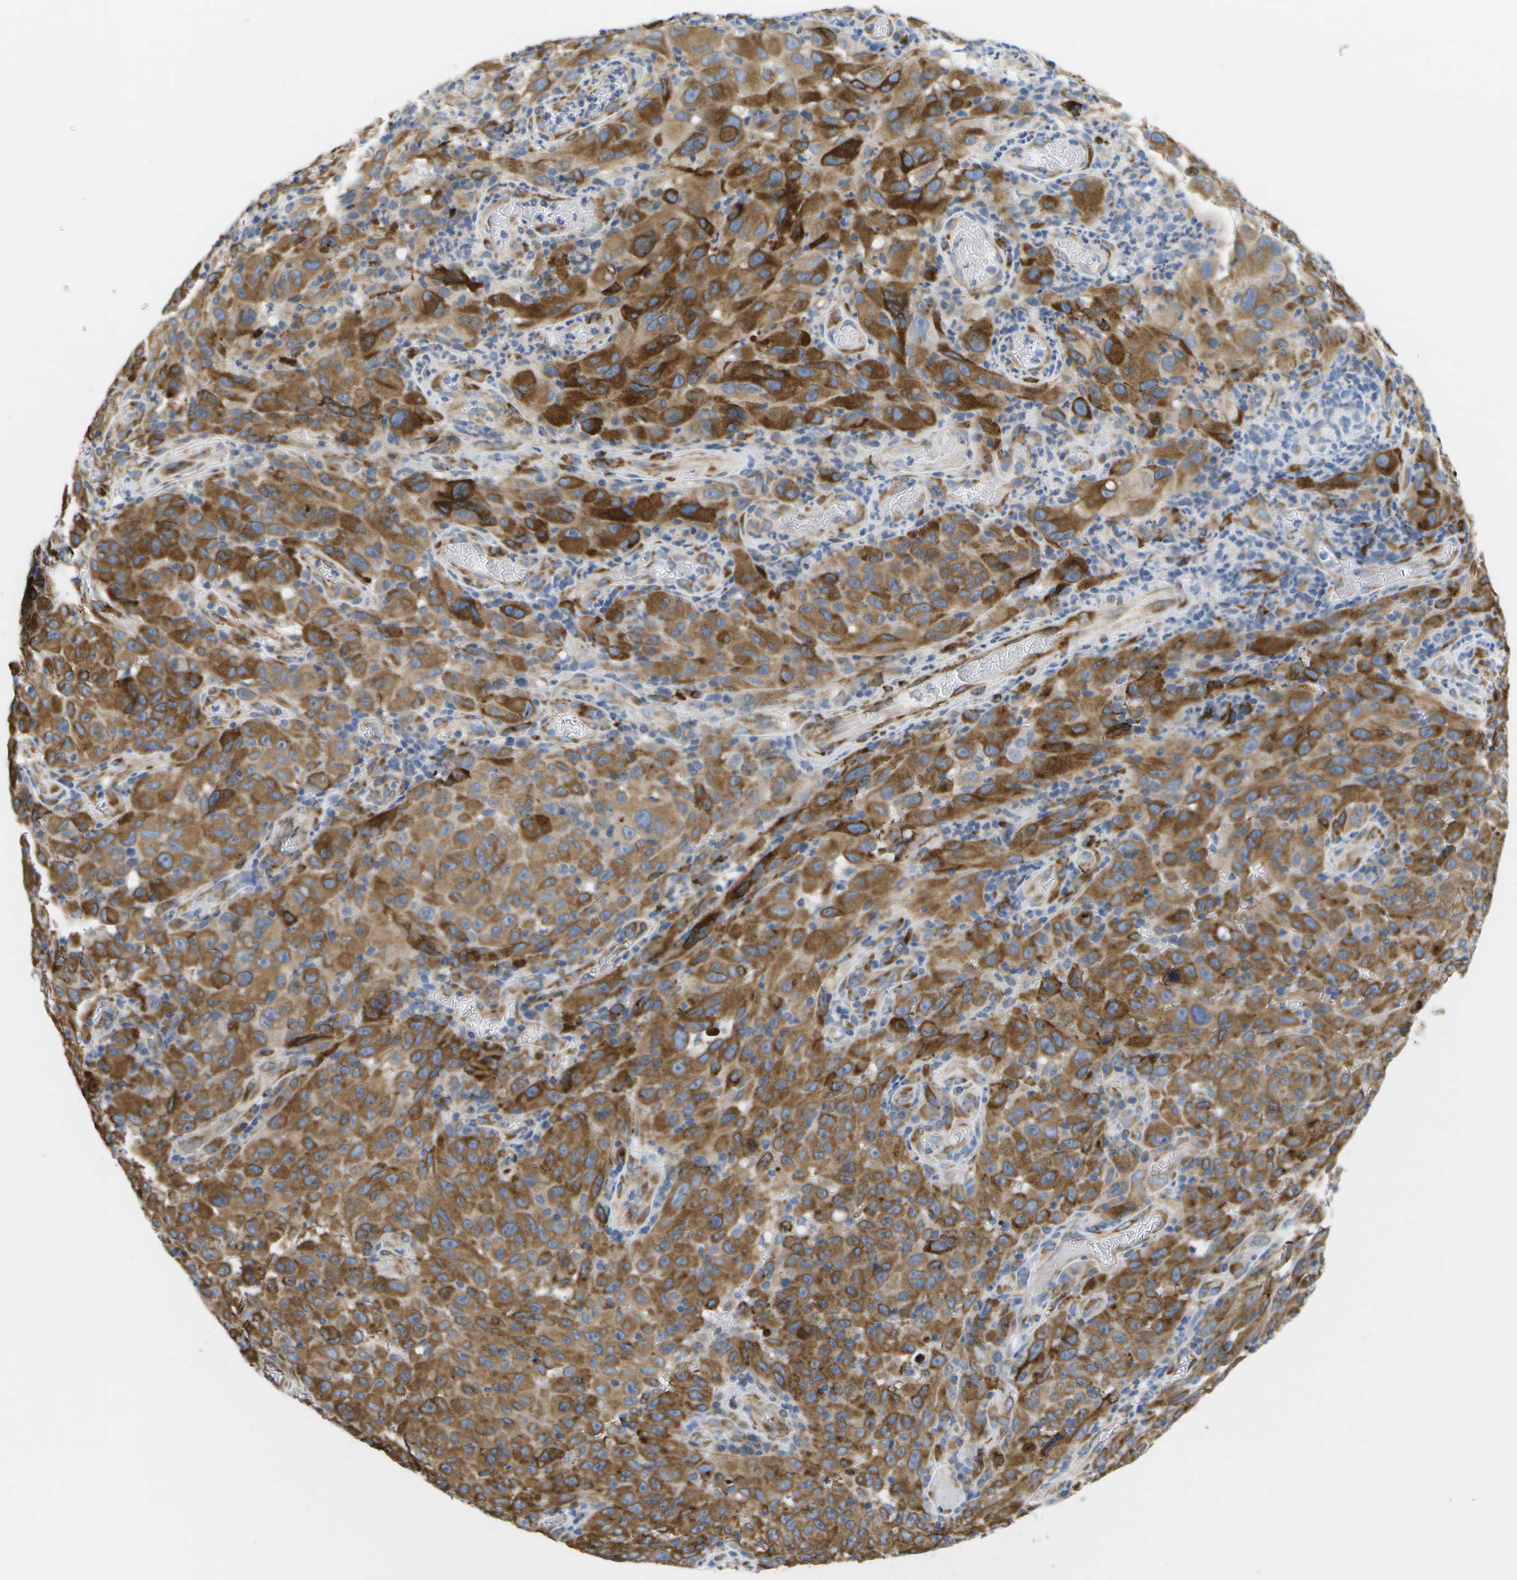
{"staining": {"intensity": "moderate", "quantity": ">75%", "location": "cytoplasmic/membranous"}, "tissue": "melanoma", "cell_type": "Tumor cells", "image_type": "cancer", "snomed": [{"axis": "morphology", "description": "Malignant melanoma, NOS"}, {"axis": "topography", "description": "Skin"}], "caption": "Tumor cells demonstrate medium levels of moderate cytoplasmic/membranous staining in approximately >75% of cells in human malignant melanoma.", "gene": "ZDHHC17", "patient": {"sex": "female", "age": 82}}